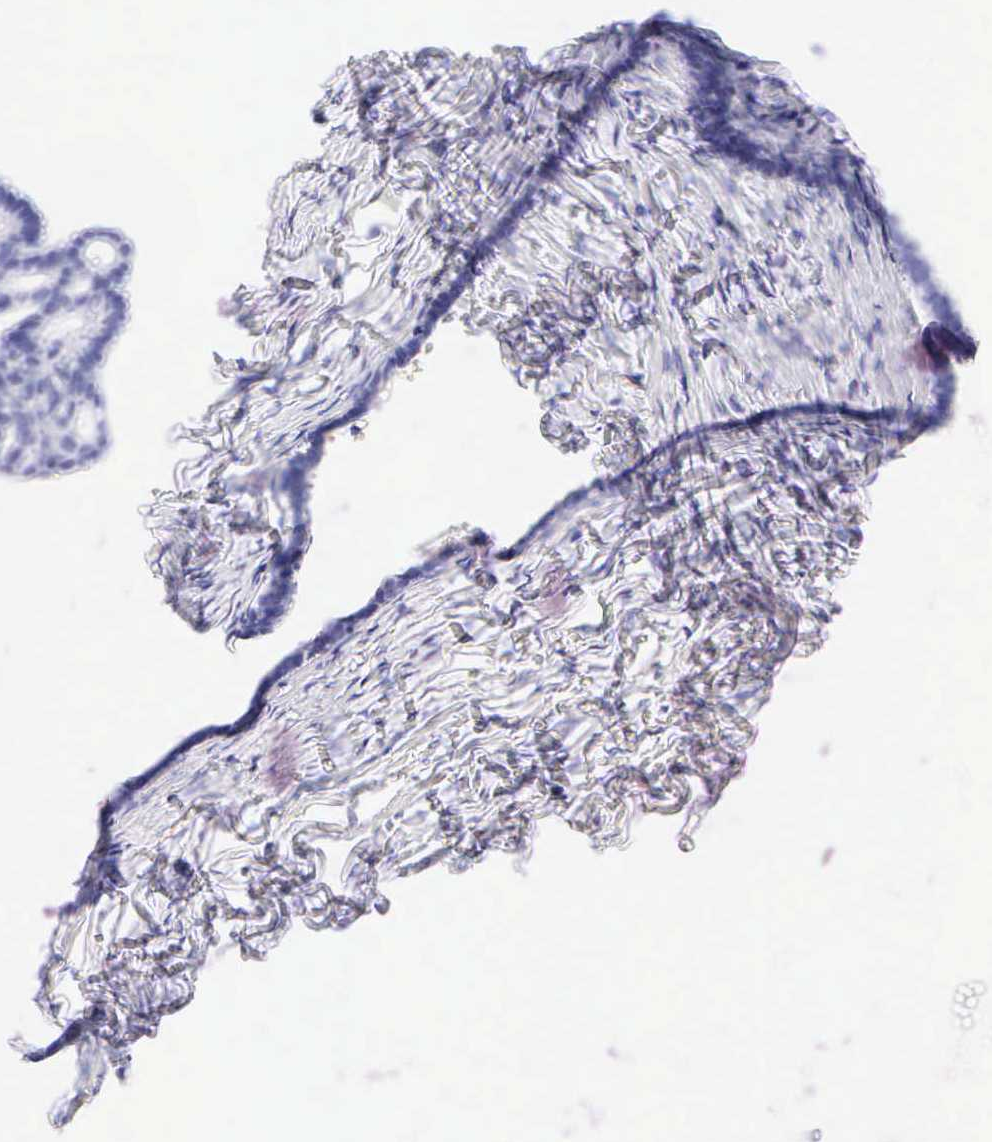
{"staining": {"intensity": "negative", "quantity": "none", "location": "none"}, "tissue": "ovarian cancer", "cell_type": "Tumor cells", "image_type": "cancer", "snomed": [{"axis": "morphology", "description": "Cystadenocarcinoma, serous, NOS"}, {"axis": "topography", "description": "Ovary"}], "caption": "Immunohistochemistry micrograph of neoplastic tissue: human serous cystadenocarcinoma (ovarian) stained with DAB reveals no significant protein staining in tumor cells. The staining was performed using DAB (3,3'-diaminobenzidine) to visualize the protein expression in brown, while the nuclei were stained in blue with hematoxylin (Magnification: 20x).", "gene": "CD3E", "patient": {"sex": "female", "age": 71}}